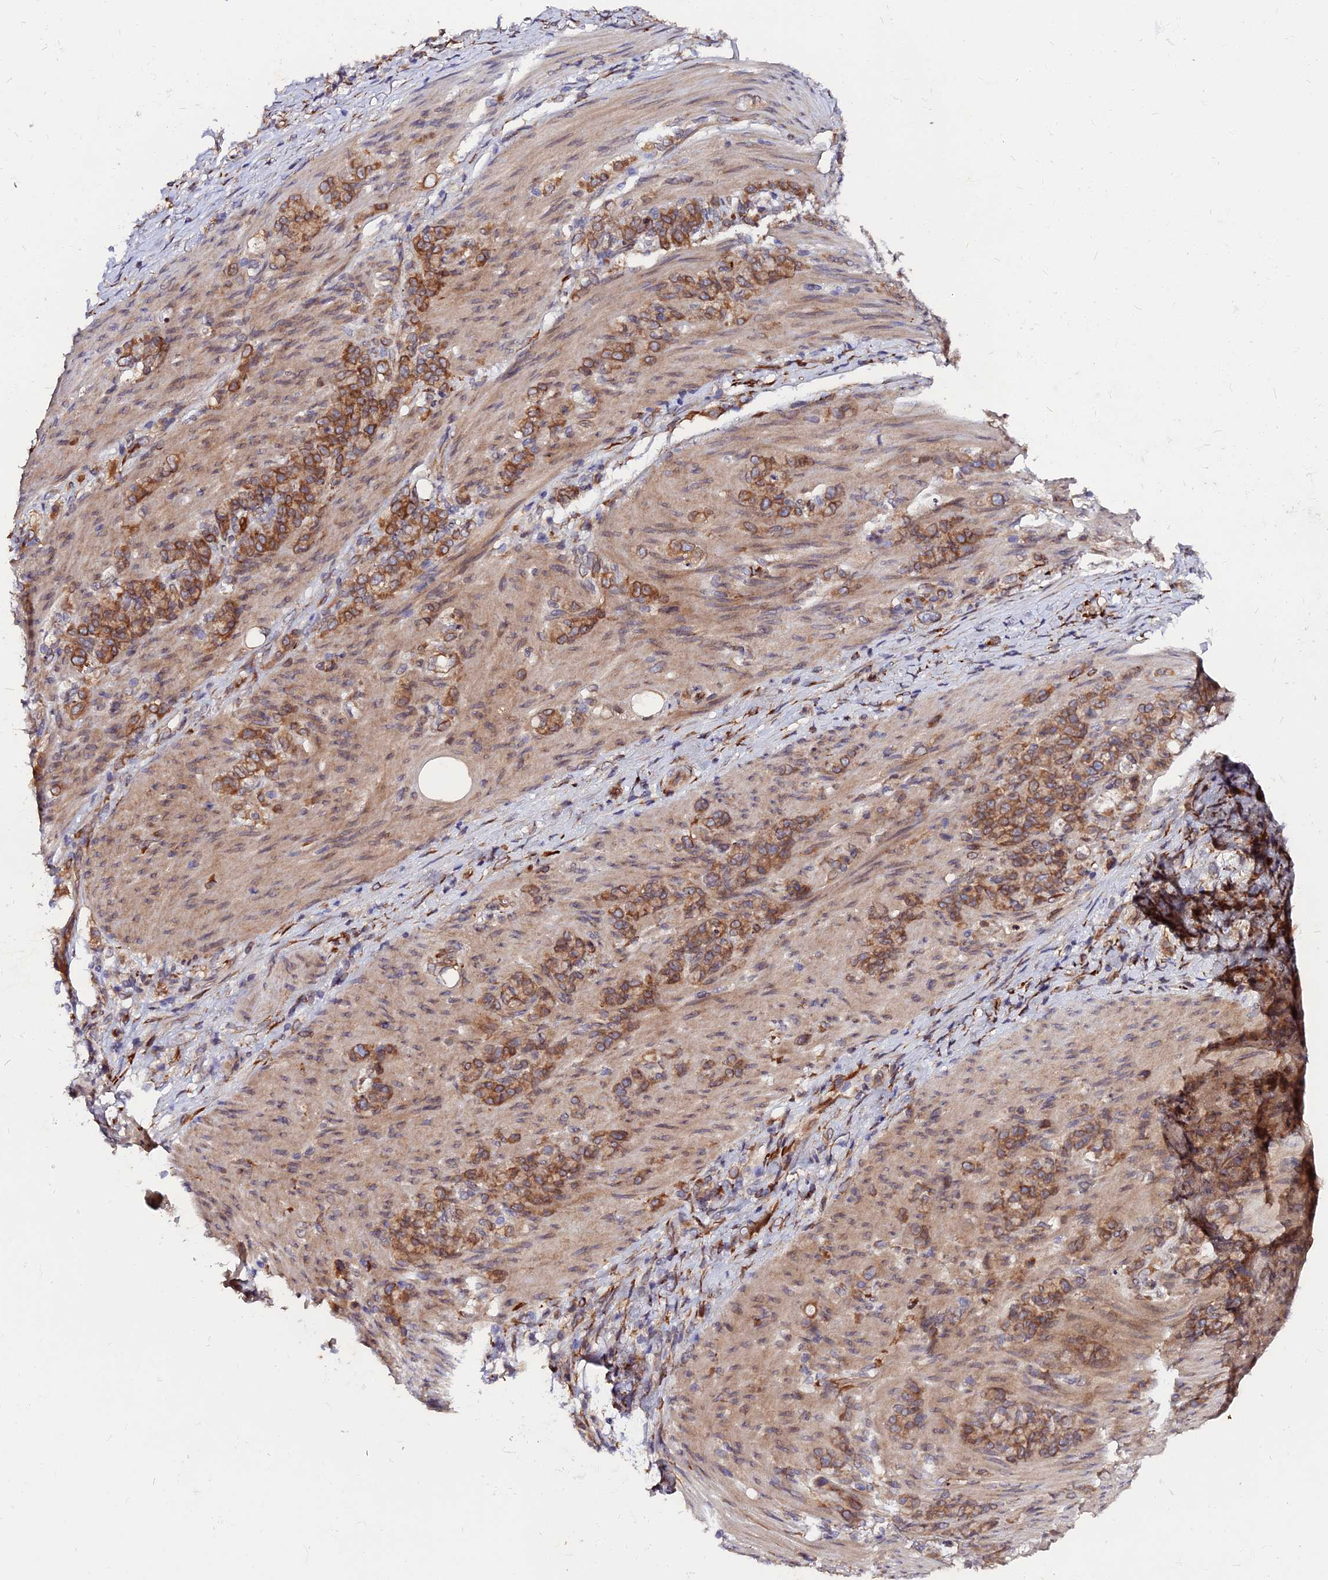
{"staining": {"intensity": "moderate", "quantity": ">75%", "location": "cytoplasmic/membranous"}, "tissue": "stomach cancer", "cell_type": "Tumor cells", "image_type": "cancer", "snomed": [{"axis": "morphology", "description": "Adenocarcinoma, NOS"}, {"axis": "topography", "description": "Stomach"}], "caption": "Protein analysis of adenocarcinoma (stomach) tissue demonstrates moderate cytoplasmic/membranous expression in approximately >75% of tumor cells.", "gene": "PDE4D", "patient": {"sex": "female", "age": 79}}